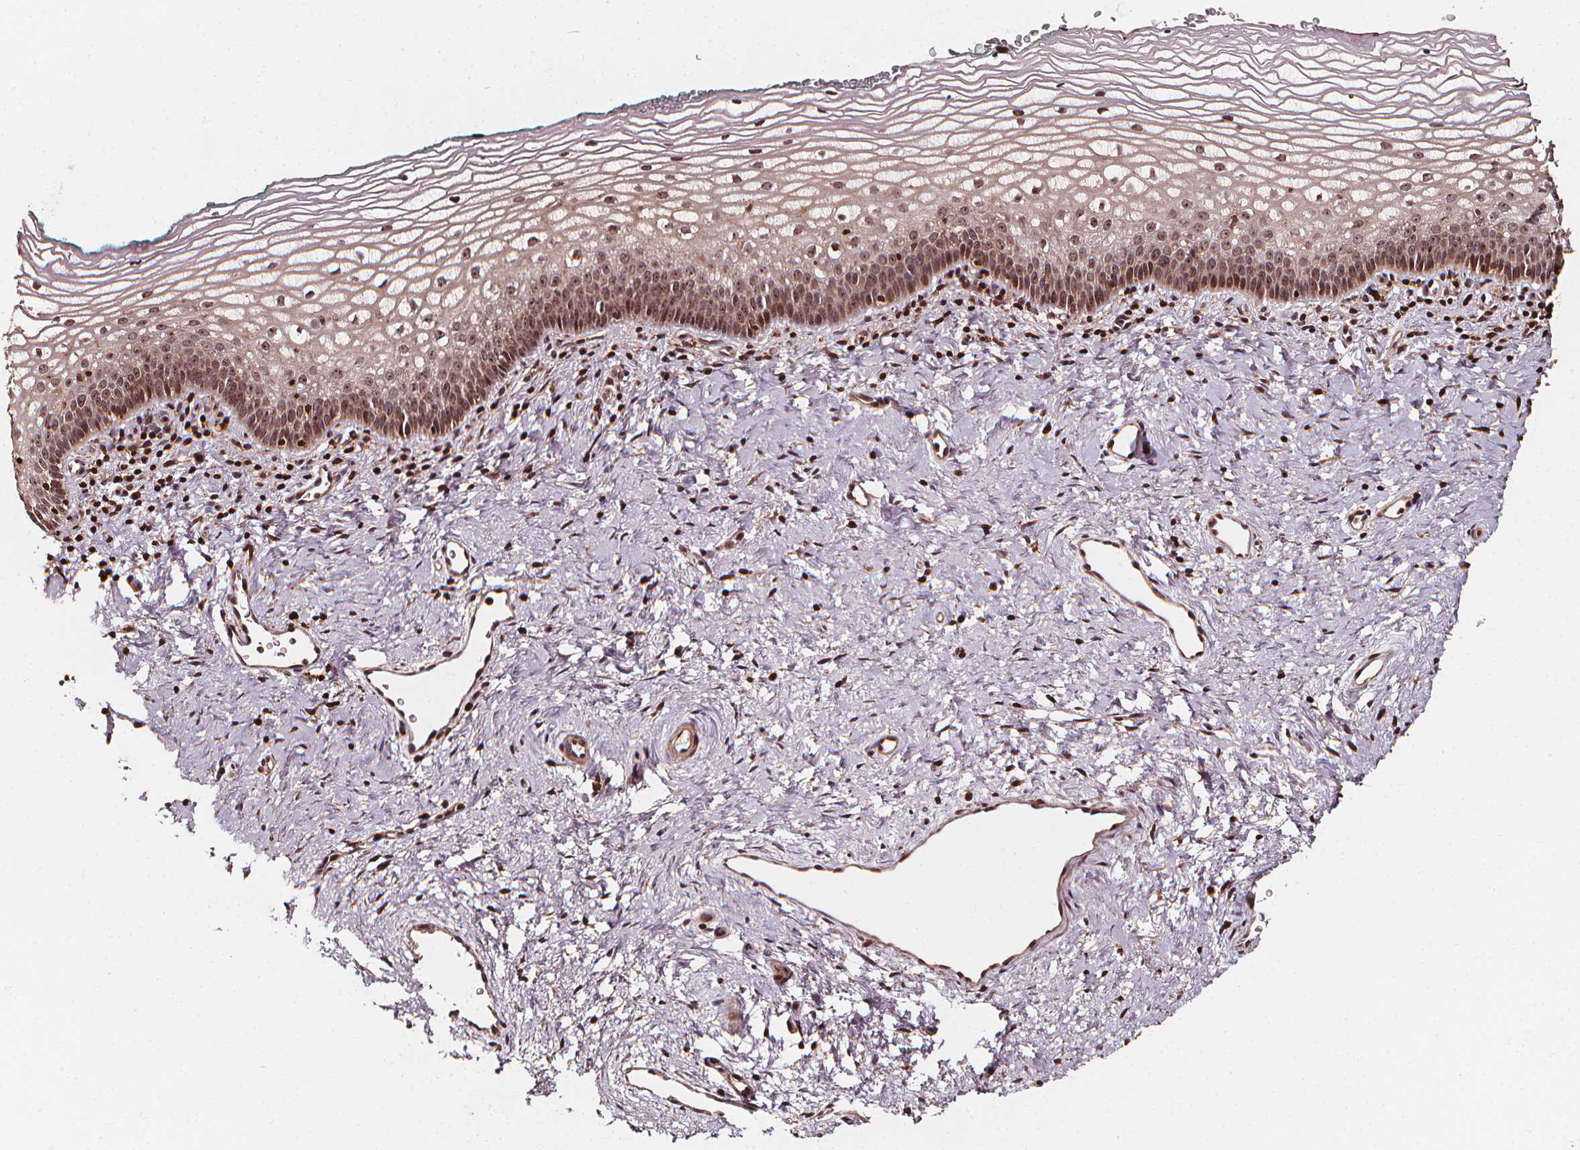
{"staining": {"intensity": "moderate", "quantity": ">75%", "location": "nuclear"}, "tissue": "vagina", "cell_type": "Squamous epithelial cells", "image_type": "normal", "snomed": [{"axis": "morphology", "description": "Normal tissue, NOS"}, {"axis": "topography", "description": "Vagina"}], "caption": "High-magnification brightfield microscopy of benign vagina stained with DAB (3,3'-diaminobenzidine) (brown) and counterstained with hematoxylin (blue). squamous epithelial cells exhibit moderate nuclear staining is identified in approximately>75% of cells.", "gene": "EXOSC9", "patient": {"sex": "female", "age": 44}}